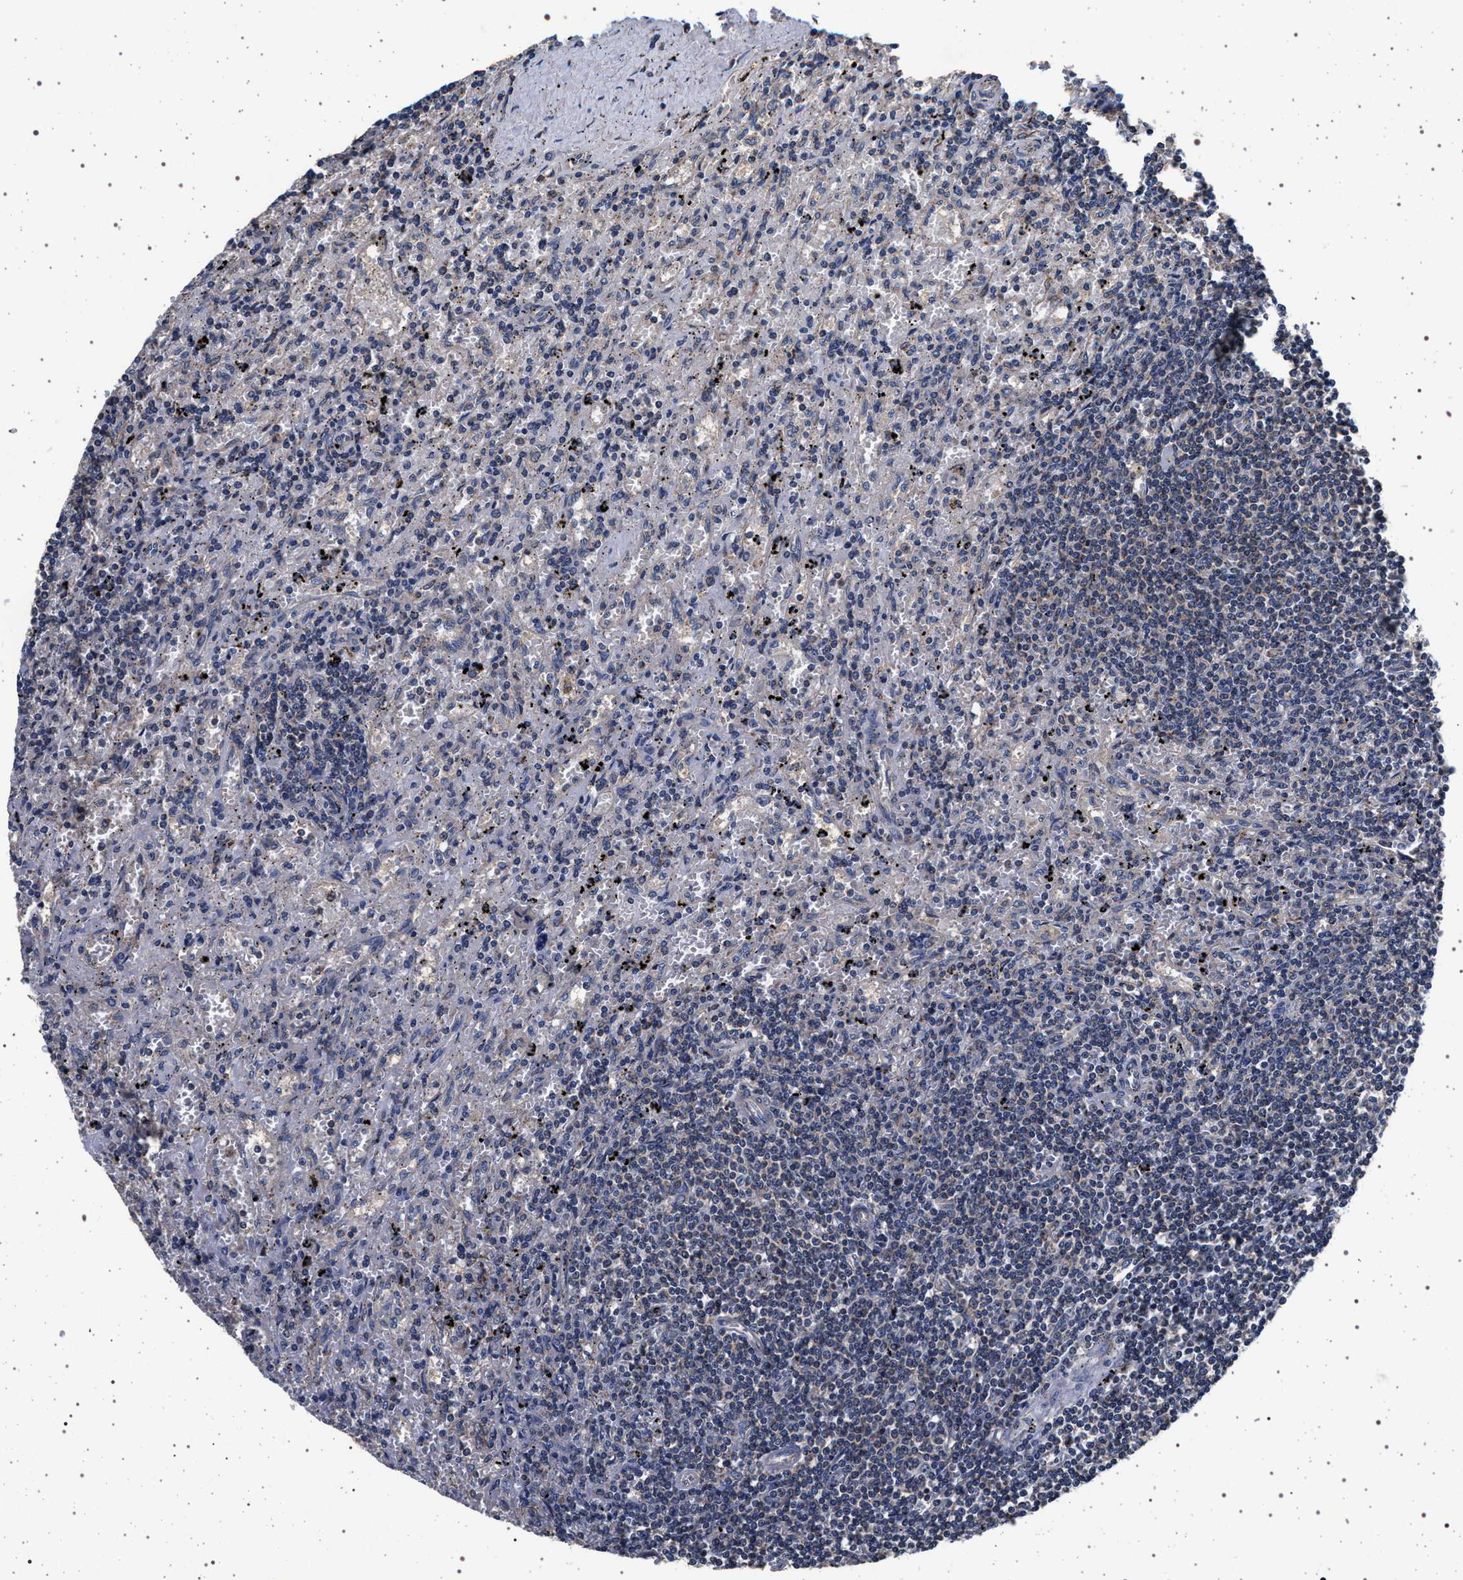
{"staining": {"intensity": "negative", "quantity": "none", "location": "none"}, "tissue": "lymphoma", "cell_type": "Tumor cells", "image_type": "cancer", "snomed": [{"axis": "morphology", "description": "Malignant lymphoma, non-Hodgkin's type, Low grade"}, {"axis": "topography", "description": "Spleen"}], "caption": "Image shows no significant protein expression in tumor cells of lymphoma. (DAB immunohistochemistry (IHC), high magnification).", "gene": "MAP3K2", "patient": {"sex": "male", "age": 76}}